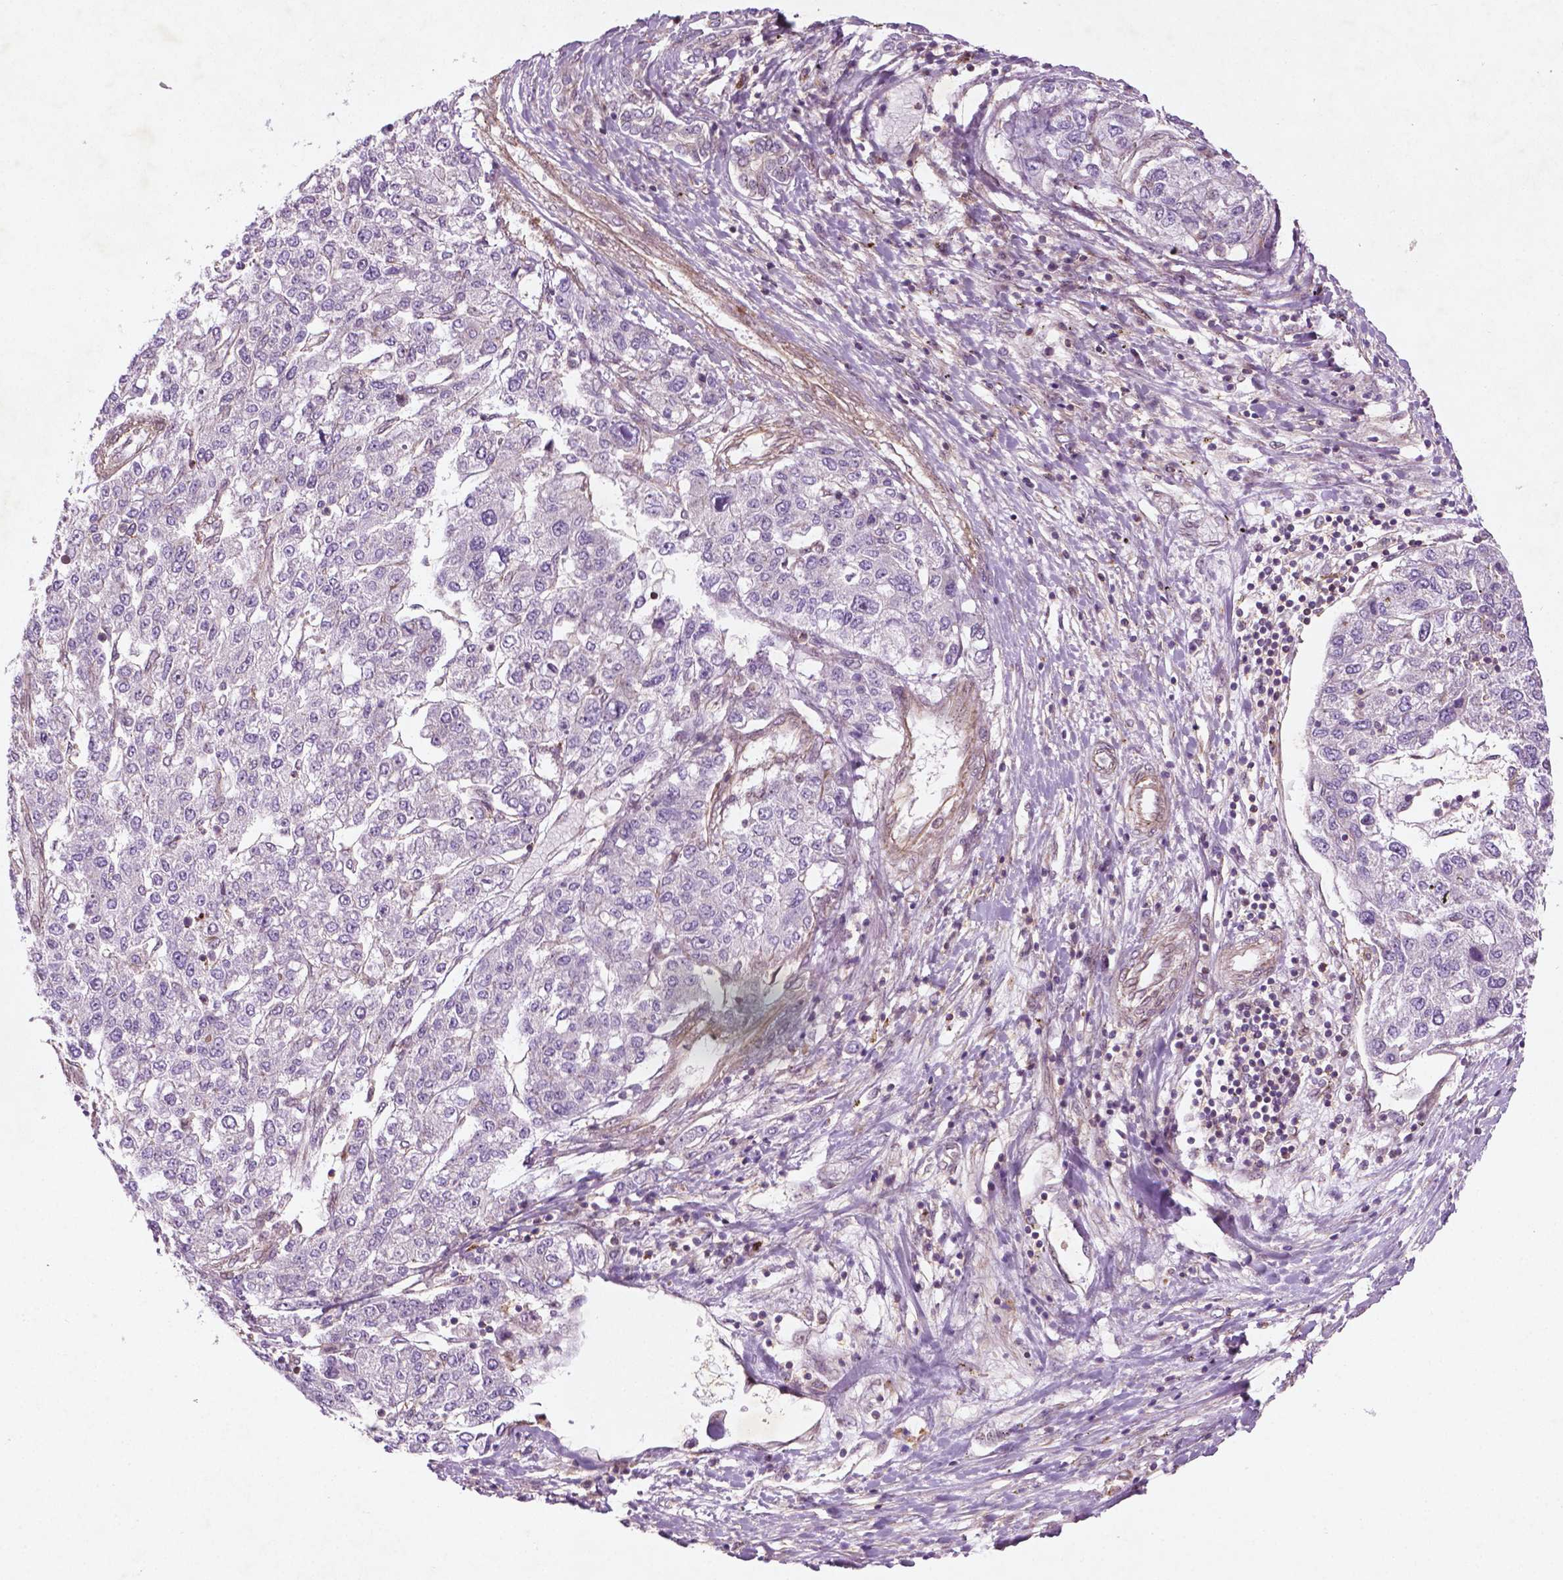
{"staining": {"intensity": "negative", "quantity": "none", "location": "none"}, "tissue": "liver cancer", "cell_type": "Tumor cells", "image_type": "cancer", "snomed": [{"axis": "morphology", "description": "Carcinoma, Hepatocellular, NOS"}, {"axis": "topography", "description": "Liver"}], "caption": "A high-resolution histopathology image shows immunohistochemistry staining of liver hepatocellular carcinoma, which demonstrates no significant staining in tumor cells.", "gene": "TCHP", "patient": {"sex": "male", "age": 56}}